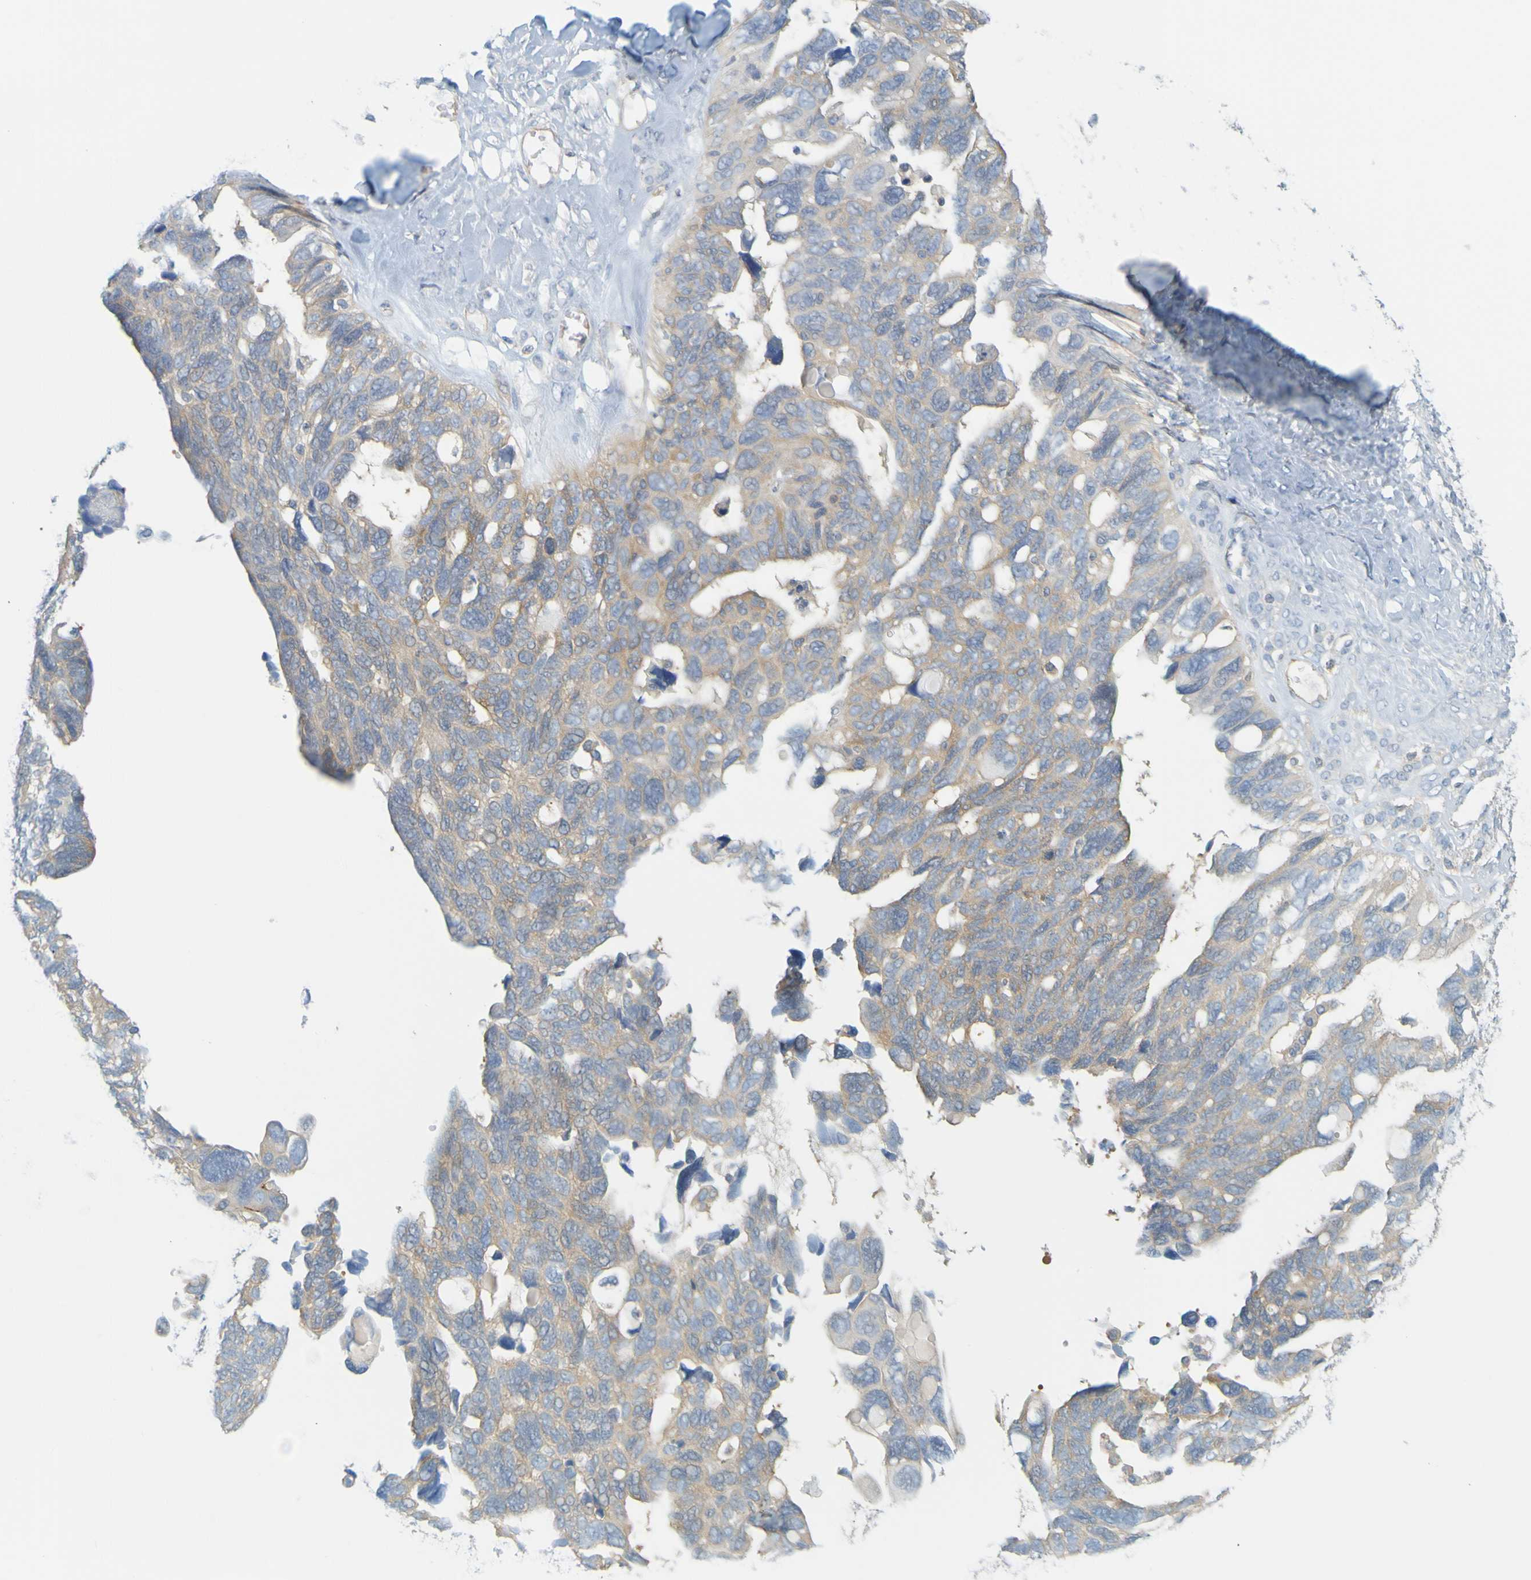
{"staining": {"intensity": "weak", "quantity": ">75%", "location": "cytoplasmic/membranous"}, "tissue": "ovarian cancer", "cell_type": "Tumor cells", "image_type": "cancer", "snomed": [{"axis": "morphology", "description": "Cystadenocarcinoma, serous, NOS"}, {"axis": "topography", "description": "Ovary"}], "caption": "Ovarian serous cystadenocarcinoma stained with IHC displays weak cytoplasmic/membranous expression in about >75% of tumor cells.", "gene": "APPL1", "patient": {"sex": "female", "age": 79}}